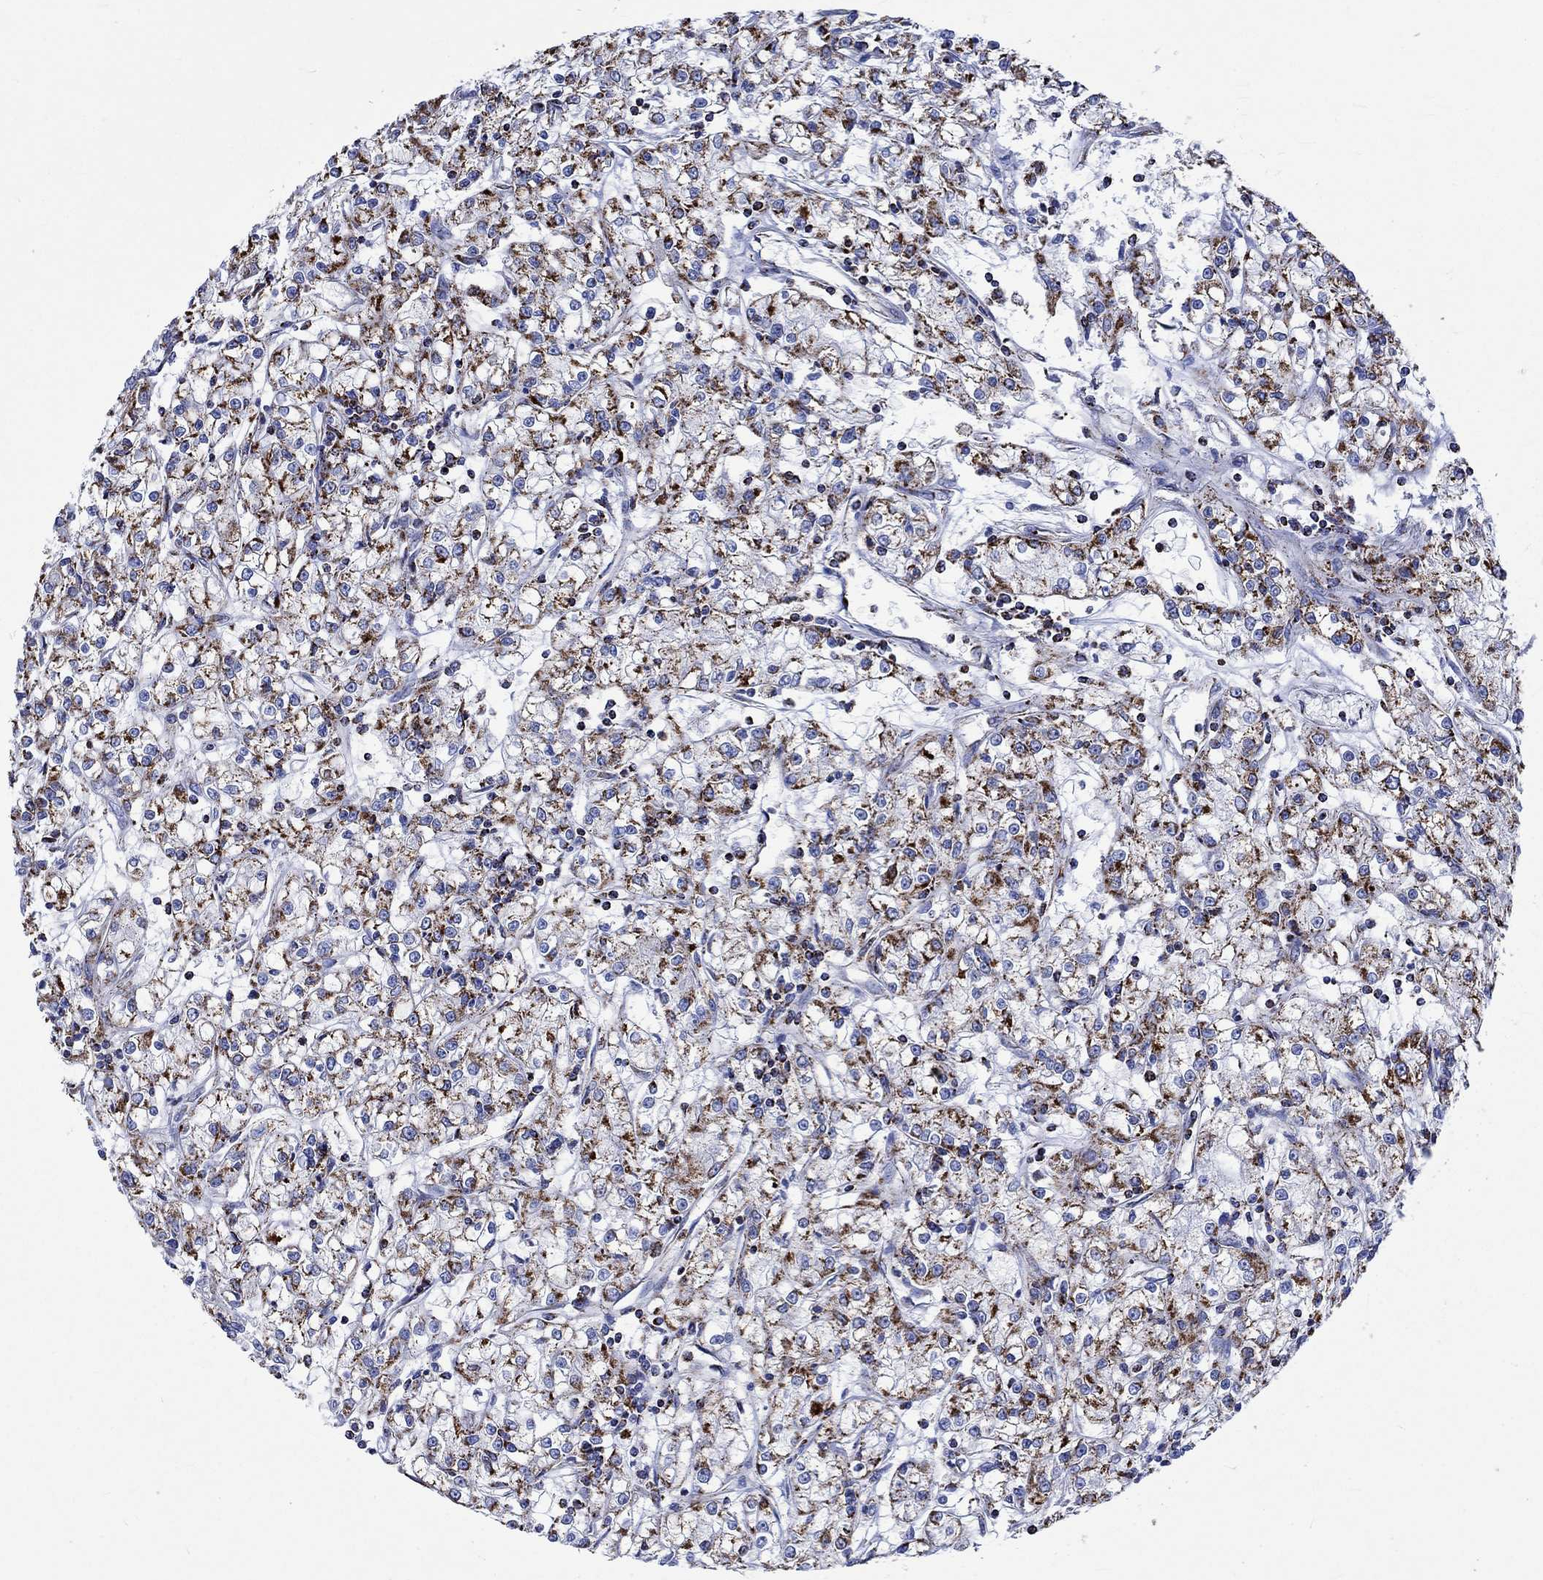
{"staining": {"intensity": "strong", "quantity": ">75%", "location": "cytoplasmic/membranous"}, "tissue": "renal cancer", "cell_type": "Tumor cells", "image_type": "cancer", "snomed": [{"axis": "morphology", "description": "Adenocarcinoma, NOS"}, {"axis": "topography", "description": "Kidney"}], "caption": "Tumor cells display high levels of strong cytoplasmic/membranous expression in approximately >75% of cells in human renal cancer (adenocarcinoma). (IHC, brightfield microscopy, high magnification).", "gene": "RCE1", "patient": {"sex": "female", "age": 59}}